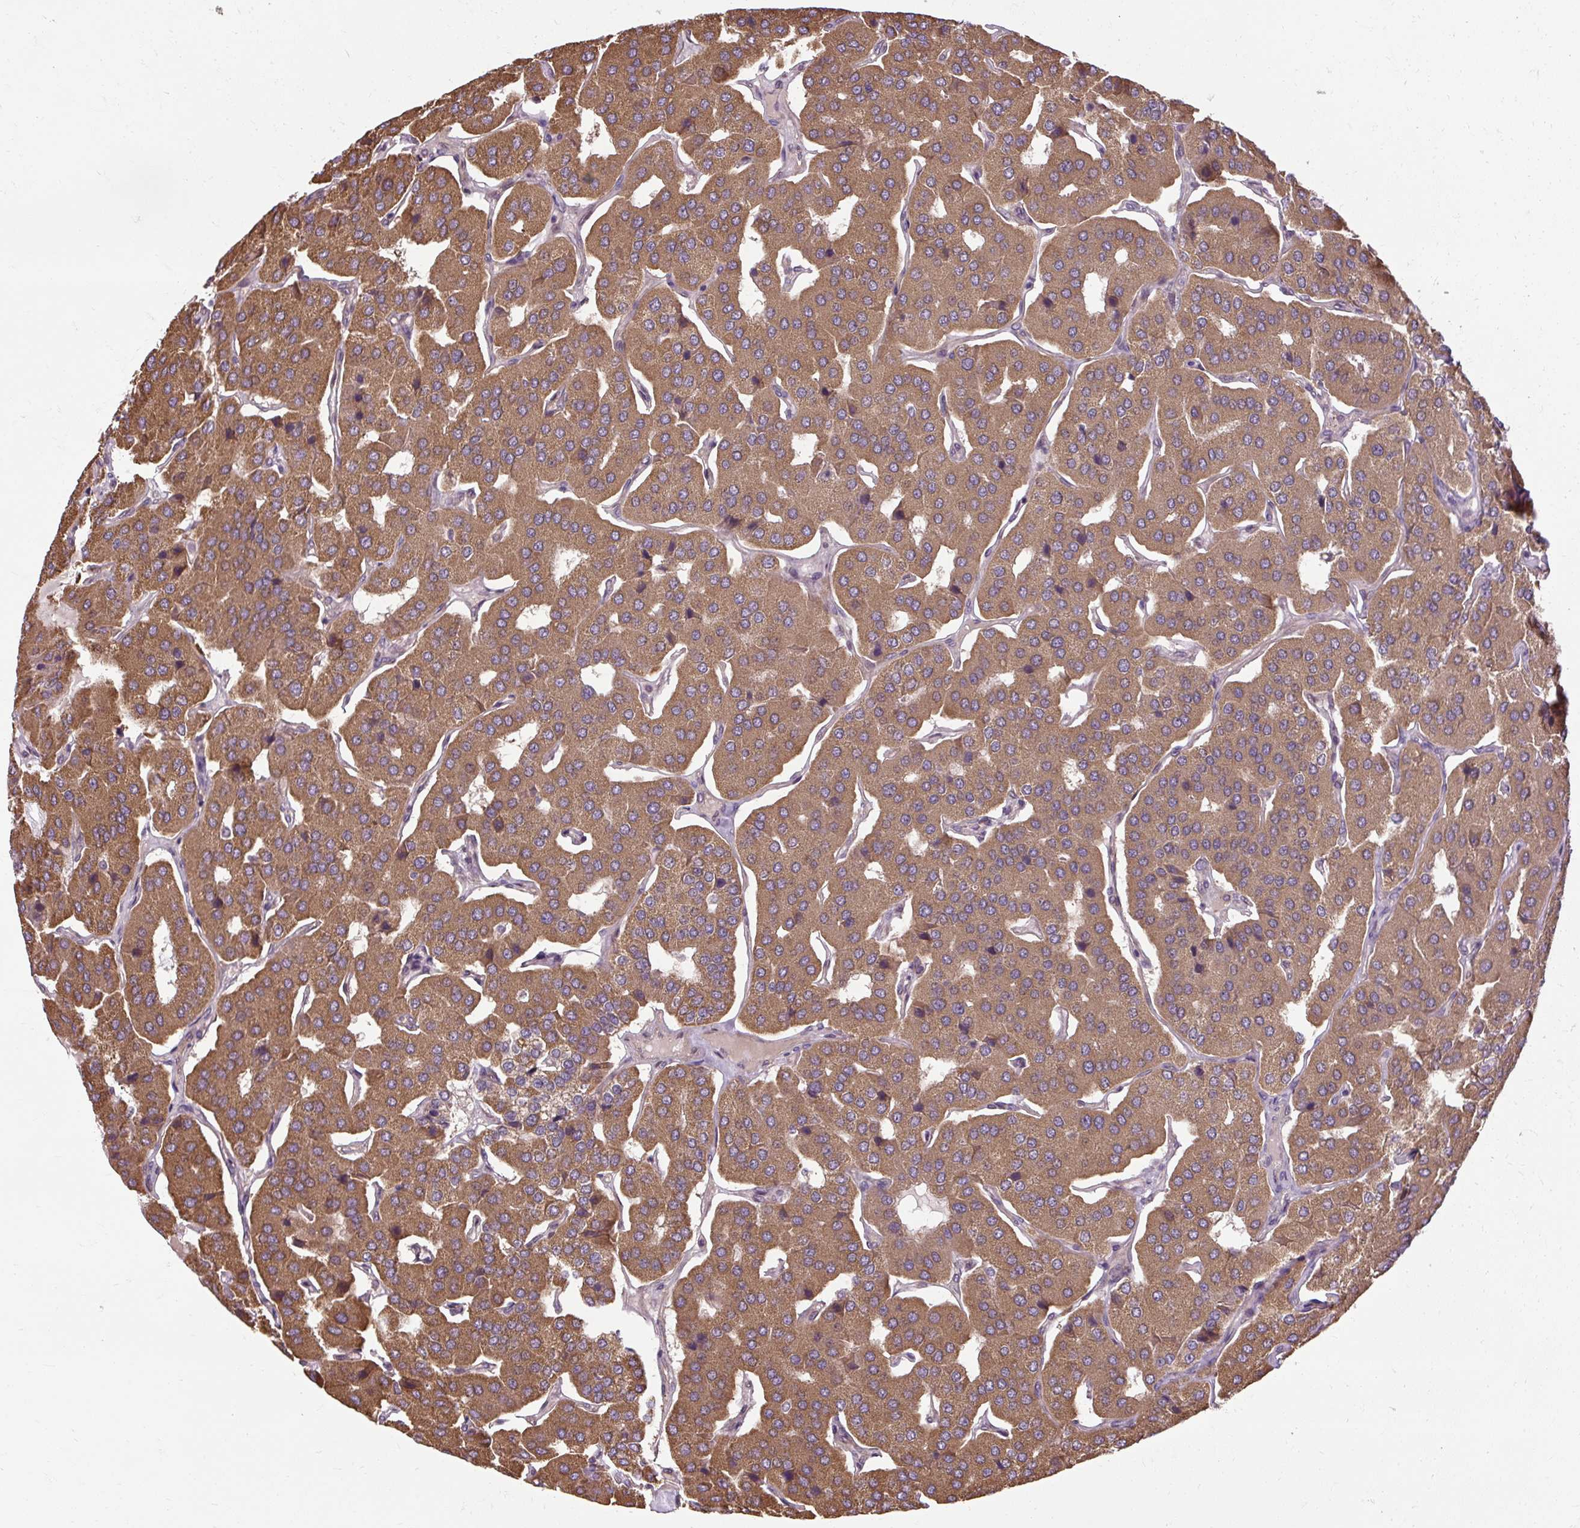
{"staining": {"intensity": "moderate", "quantity": ">75%", "location": "cytoplasmic/membranous"}, "tissue": "parathyroid gland", "cell_type": "Glandular cells", "image_type": "normal", "snomed": [{"axis": "morphology", "description": "Normal tissue, NOS"}, {"axis": "morphology", "description": "Adenoma, NOS"}, {"axis": "topography", "description": "Parathyroid gland"}], "caption": "Immunohistochemical staining of normal human parathyroid gland displays moderate cytoplasmic/membranous protein staining in approximately >75% of glandular cells. (IHC, brightfield microscopy, high magnification).", "gene": "FLRT1", "patient": {"sex": "female", "age": 86}}